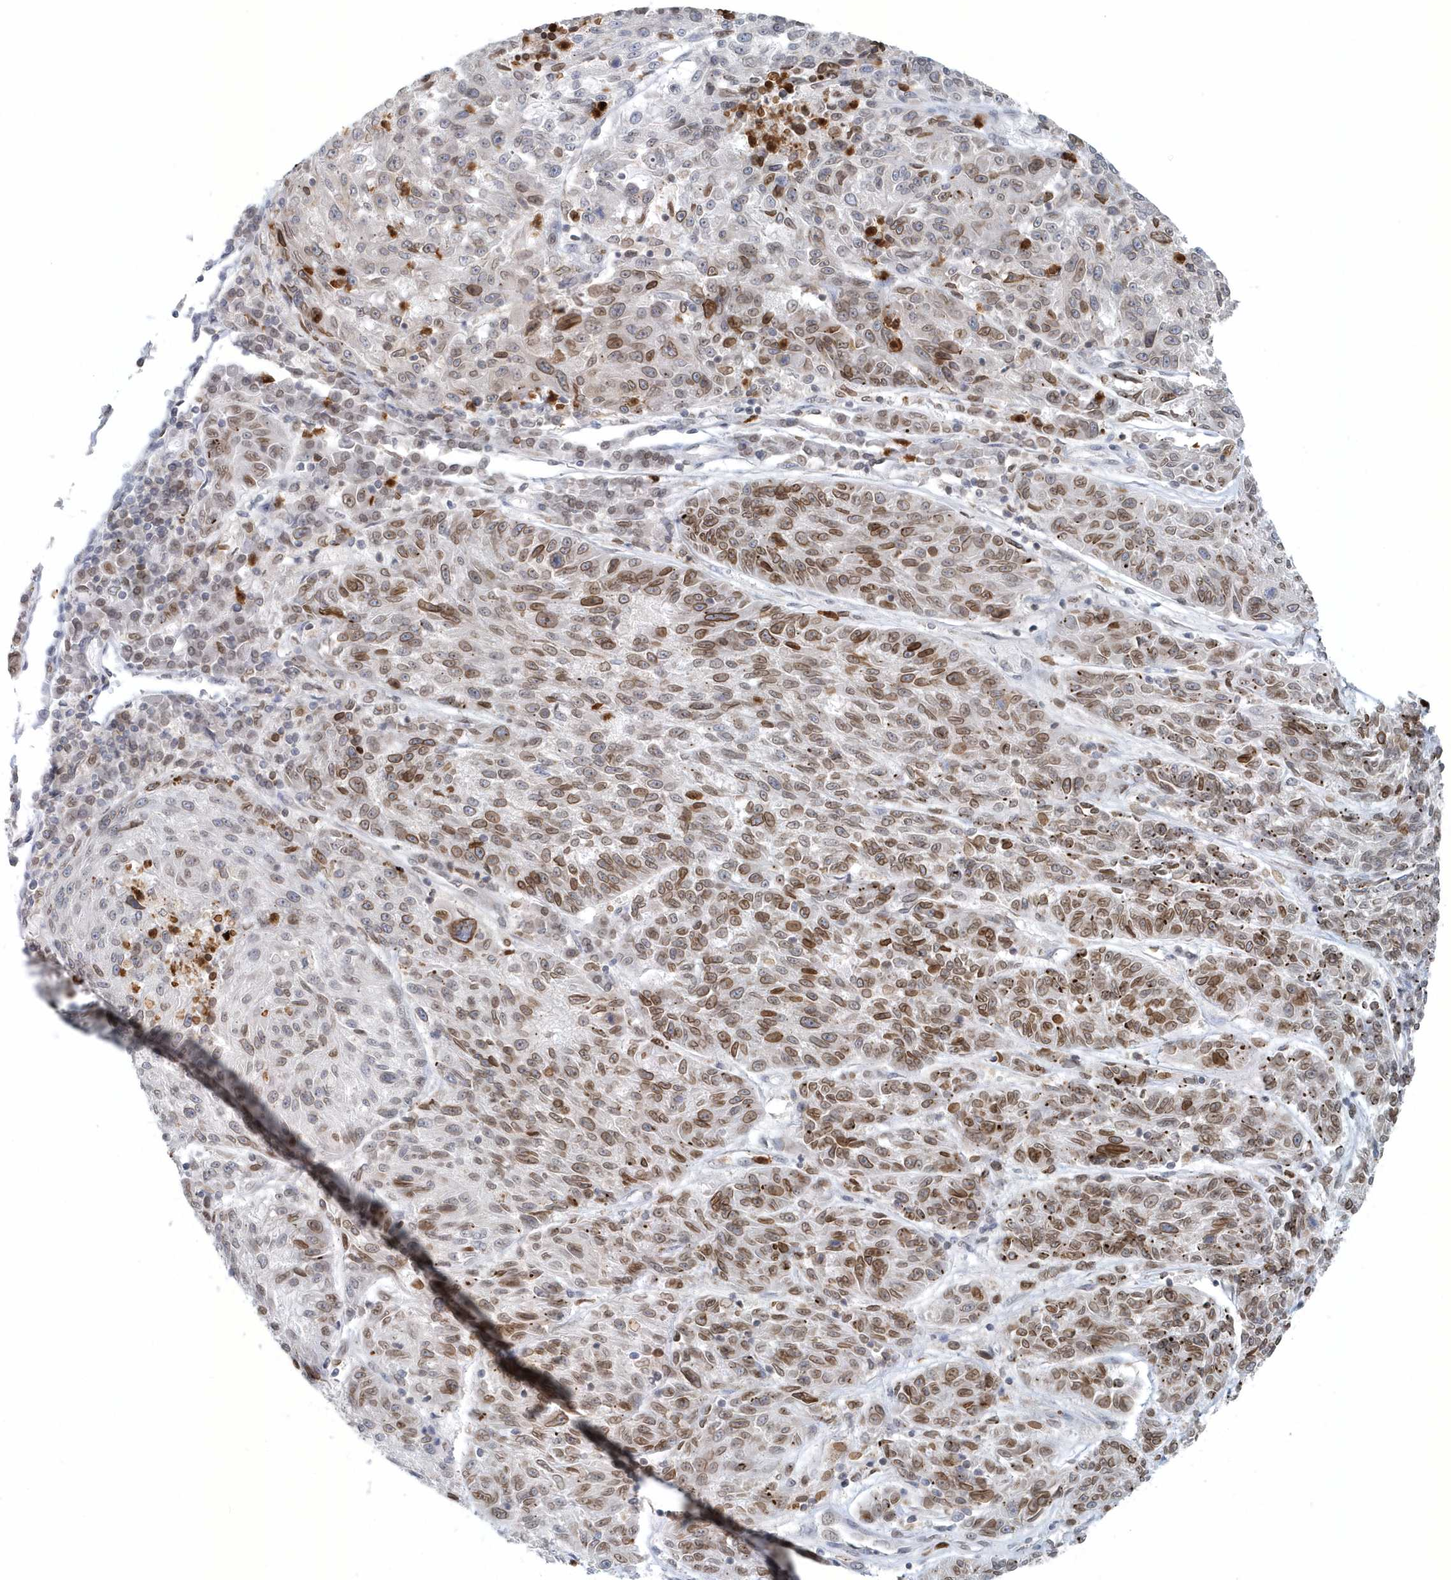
{"staining": {"intensity": "moderate", "quantity": ">75%", "location": "cytoplasmic/membranous,nuclear"}, "tissue": "melanoma", "cell_type": "Tumor cells", "image_type": "cancer", "snomed": [{"axis": "morphology", "description": "Malignant melanoma, NOS"}, {"axis": "topography", "description": "Skin"}], "caption": "An IHC micrograph of neoplastic tissue is shown. Protein staining in brown shows moderate cytoplasmic/membranous and nuclear positivity in melanoma within tumor cells.", "gene": "NUP54", "patient": {"sex": "male", "age": 53}}